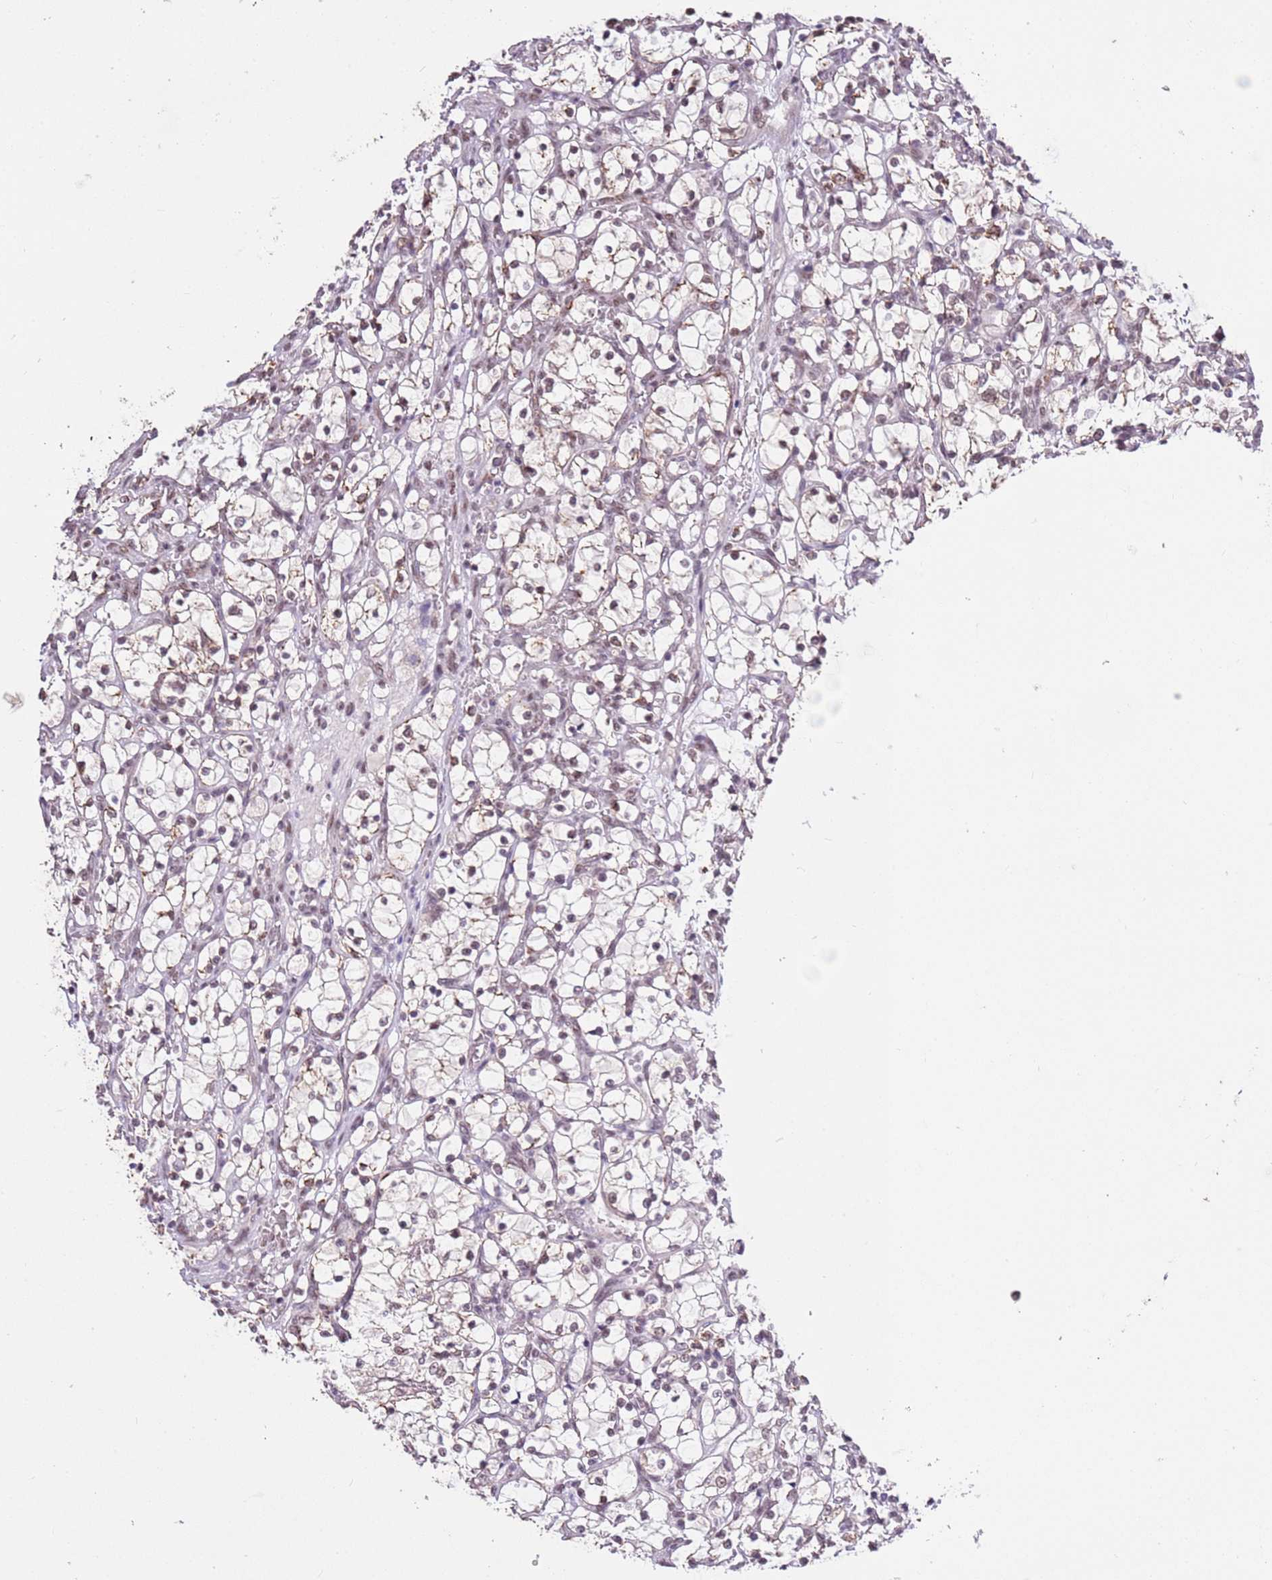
{"staining": {"intensity": "weak", "quantity": "25%-75%", "location": "nuclear"}, "tissue": "renal cancer", "cell_type": "Tumor cells", "image_type": "cancer", "snomed": [{"axis": "morphology", "description": "Adenocarcinoma, NOS"}, {"axis": "topography", "description": "Kidney"}], "caption": "Approximately 25%-75% of tumor cells in human adenocarcinoma (renal) exhibit weak nuclear protein positivity as visualized by brown immunohistochemical staining.", "gene": "AKAP8L", "patient": {"sex": "female", "age": 69}}